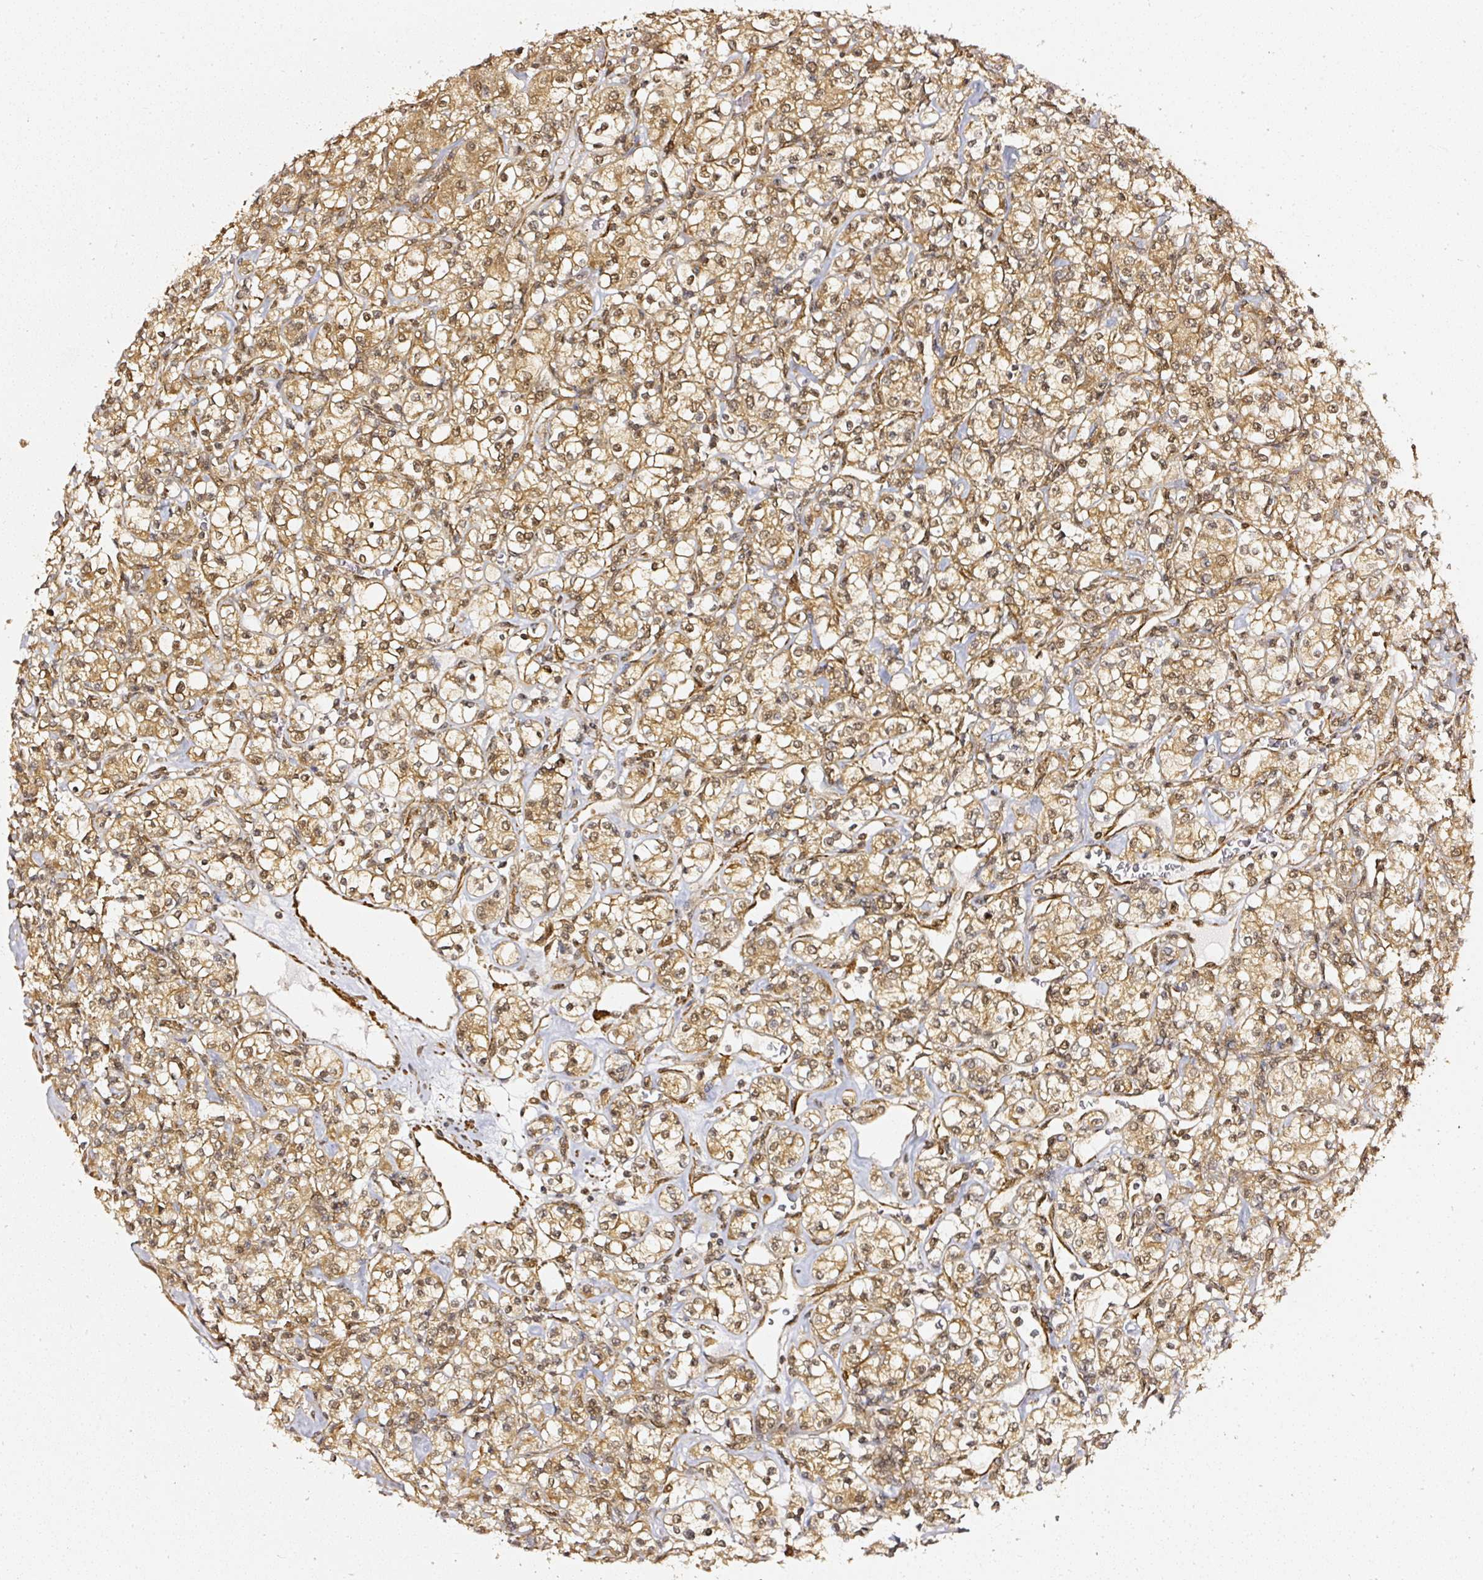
{"staining": {"intensity": "moderate", "quantity": ">75%", "location": "cytoplasmic/membranous,nuclear"}, "tissue": "renal cancer", "cell_type": "Tumor cells", "image_type": "cancer", "snomed": [{"axis": "morphology", "description": "Adenocarcinoma, NOS"}, {"axis": "topography", "description": "Kidney"}], "caption": "This image exhibits renal cancer stained with immunohistochemistry (IHC) to label a protein in brown. The cytoplasmic/membranous and nuclear of tumor cells show moderate positivity for the protein. Nuclei are counter-stained blue.", "gene": "PSMD1", "patient": {"sex": "male", "age": 77}}